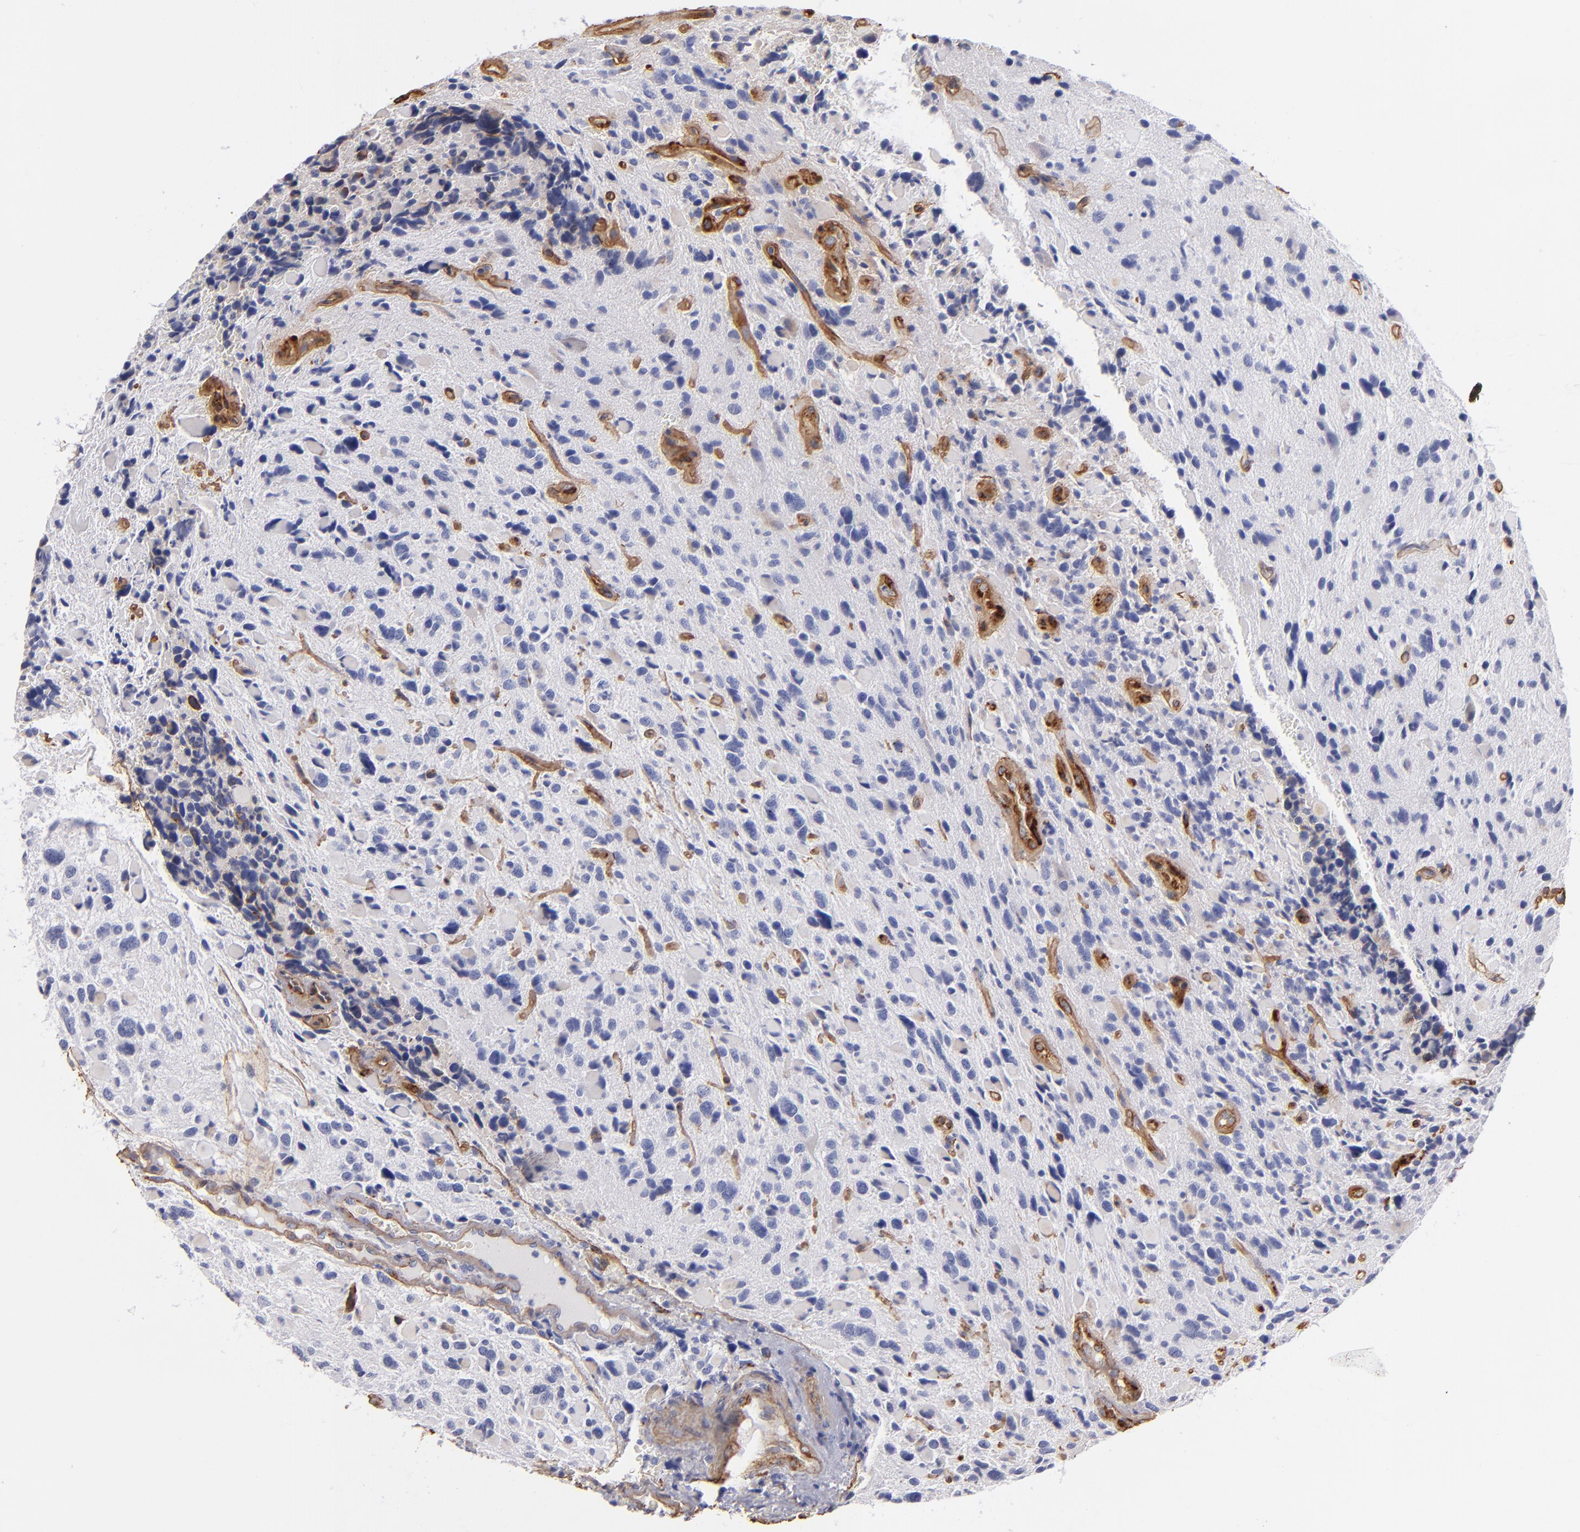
{"staining": {"intensity": "weak", "quantity": "<25%", "location": "cytoplasmic/membranous"}, "tissue": "glioma", "cell_type": "Tumor cells", "image_type": "cancer", "snomed": [{"axis": "morphology", "description": "Glioma, malignant, High grade"}, {"axis": "topography", "description": "Brain"}], "caption": "The photomicrograph displays no significant expression in tumor cells of glioma. Nuclei are stained in blue.", "gene": "LAMC1", "patient": {"sex": "female", "age": 37}}